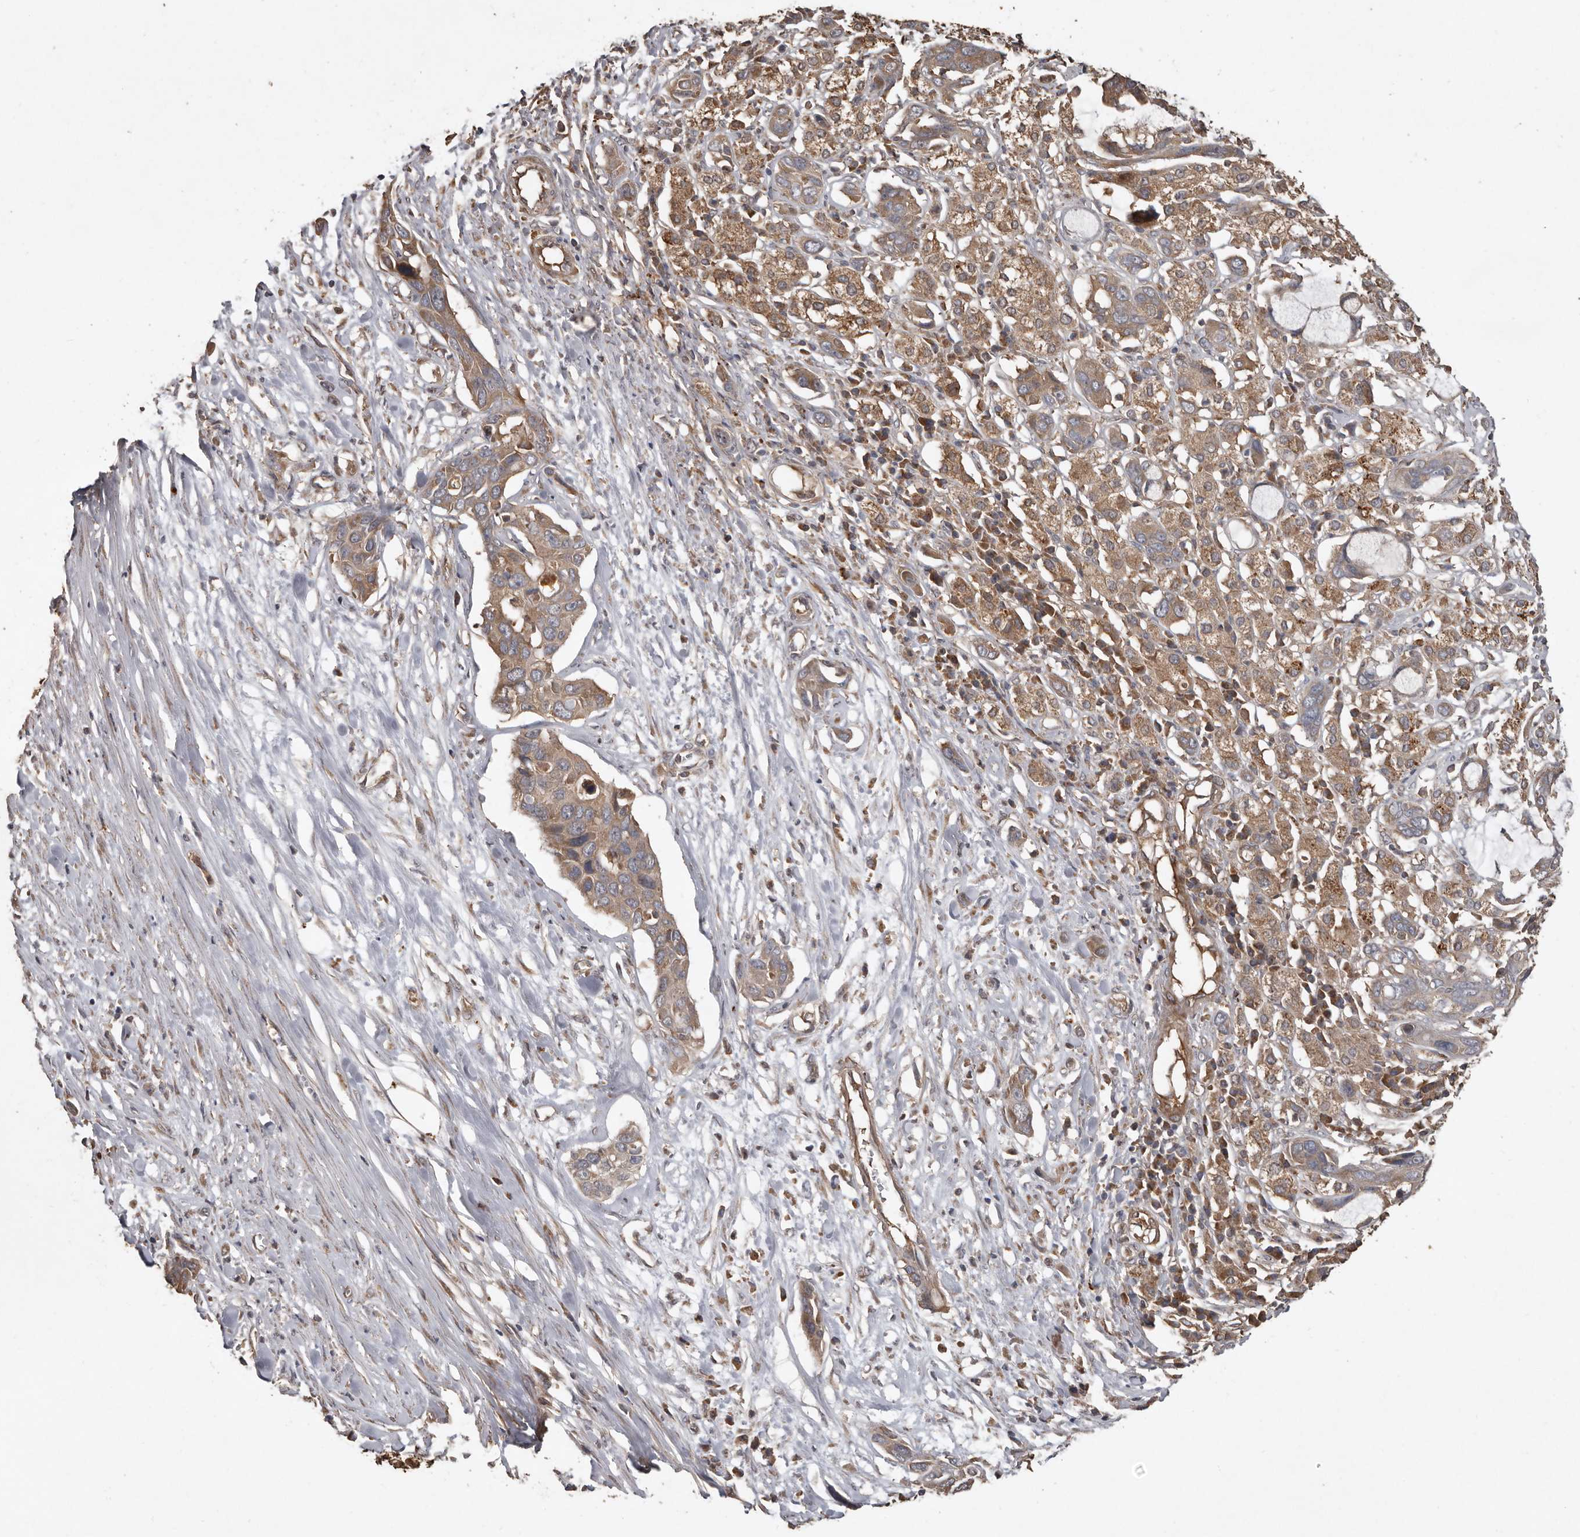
{"staining": {"intensity": "moderate", "quantity": ">75%", "location": "cytoplasmic/membranous"}, "tissue": "pancreatic cancer", "cell_type": "Tumor cells", "image_type": "cancer", "snomed": [{"axis": "morphology", "description": "Adenocarcinoma, NOS"}, {"axis": "topography", "description": "Pancreas"}], "caption": "High-power microscopy captured an IHC image of pancreatic adenocarcinoma, revealing moderate cytoplasmic/membranous staining in about >75% of tumor cells.", "gene": "FLCN", "patient": {"sex": "female", "age": 60}}